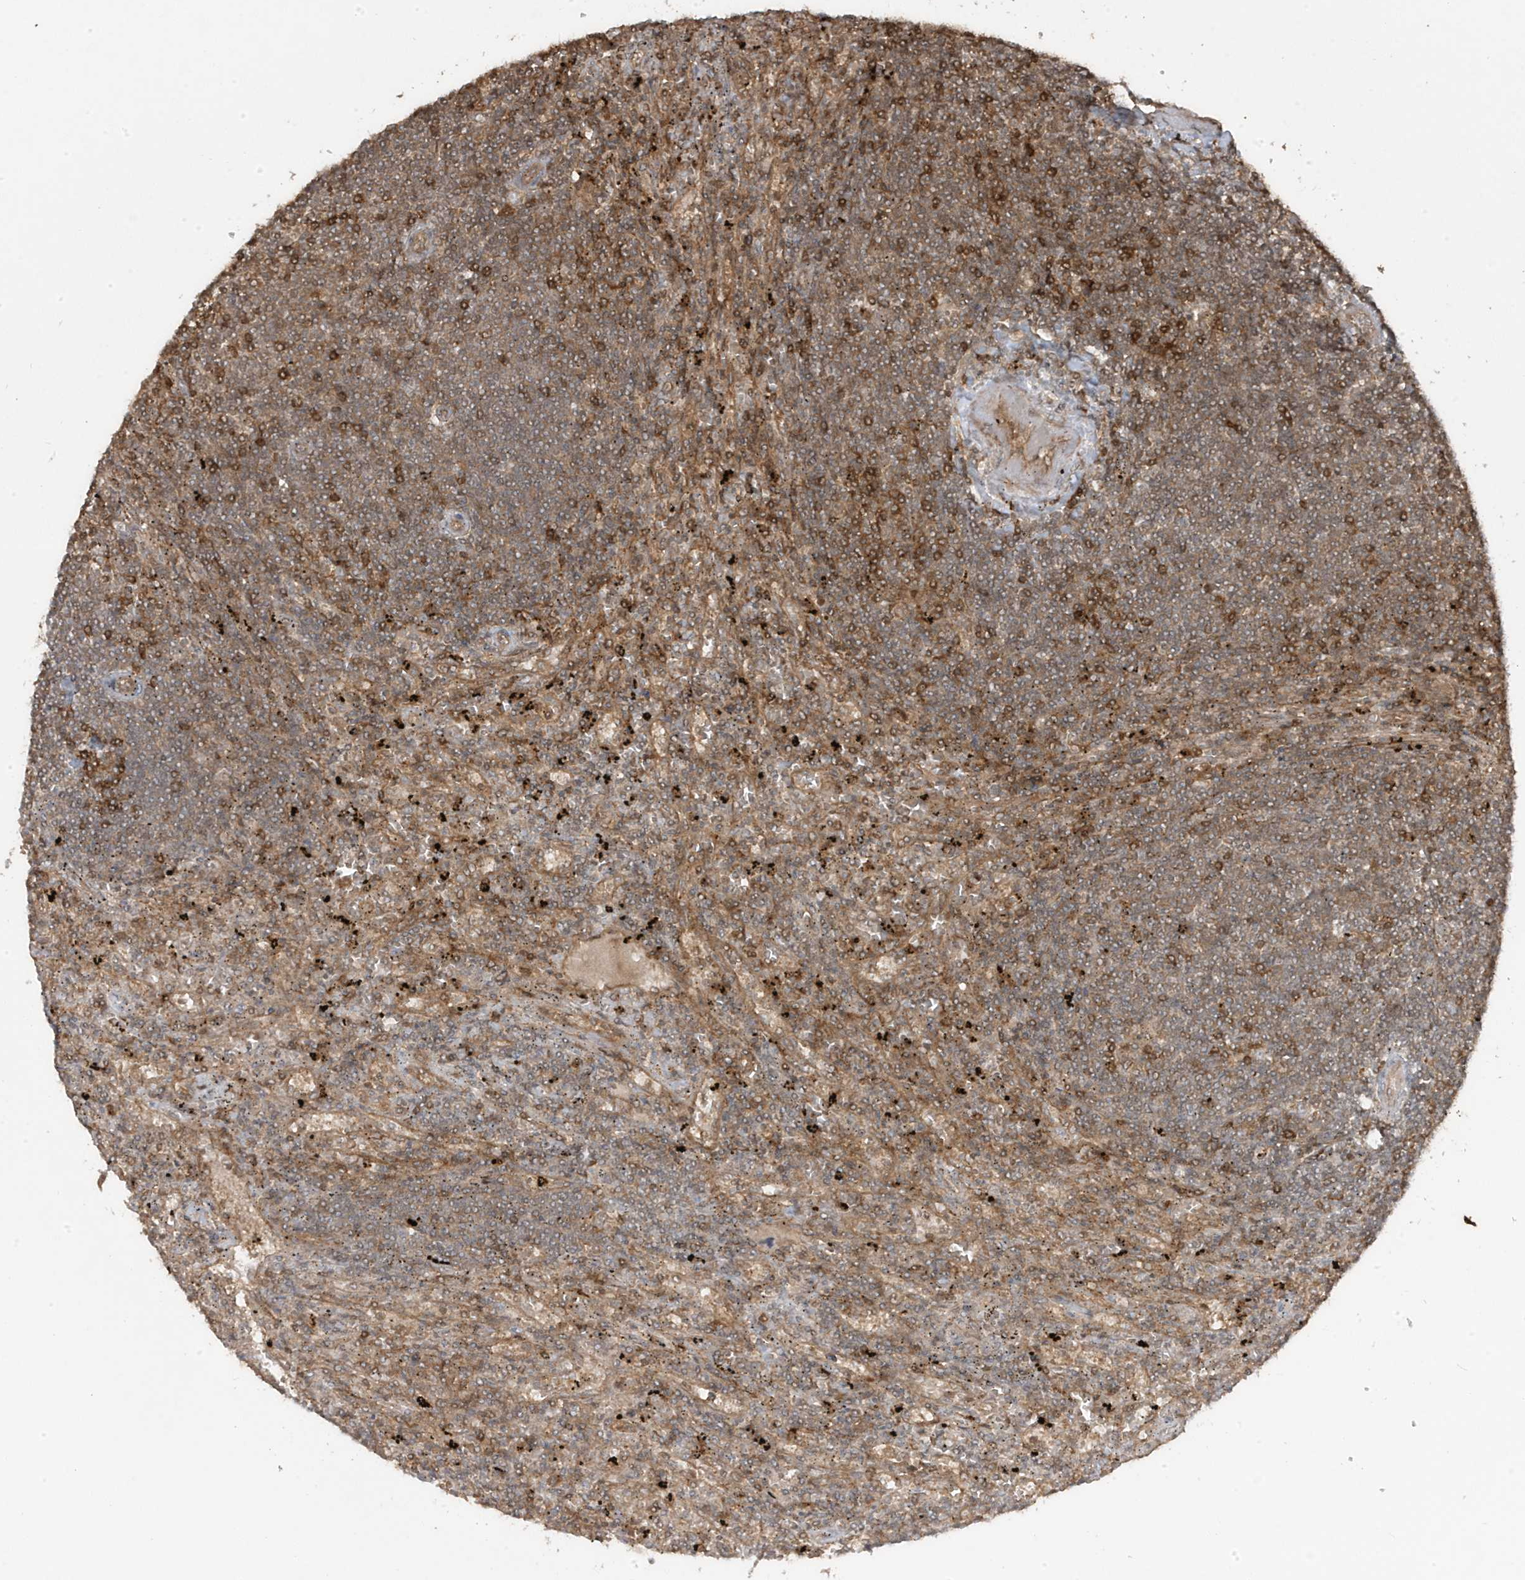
{"staining": {"intensity": "weak", "quantity": ">75%", "location": "cytoplasmic/membranous"}, "tissue": "lymphoma", "cell_type": "Tumor cells", "image_type": "cancer", "snomed": [{"axis": "morphology", "description": "Malignant lymphoma, non-Hodgkin's type, Low grade"}, {"axis": "topography", "description": "Spleen"}], "caption": "This image displays immunohistochemistry (IHC) staining of lymphoma, with low weak cytoplasmic/membranous staining in approximately >75% of tumor cells.", "gene": "ASAP1", "patient": {"sex": "male", "age": 76}}